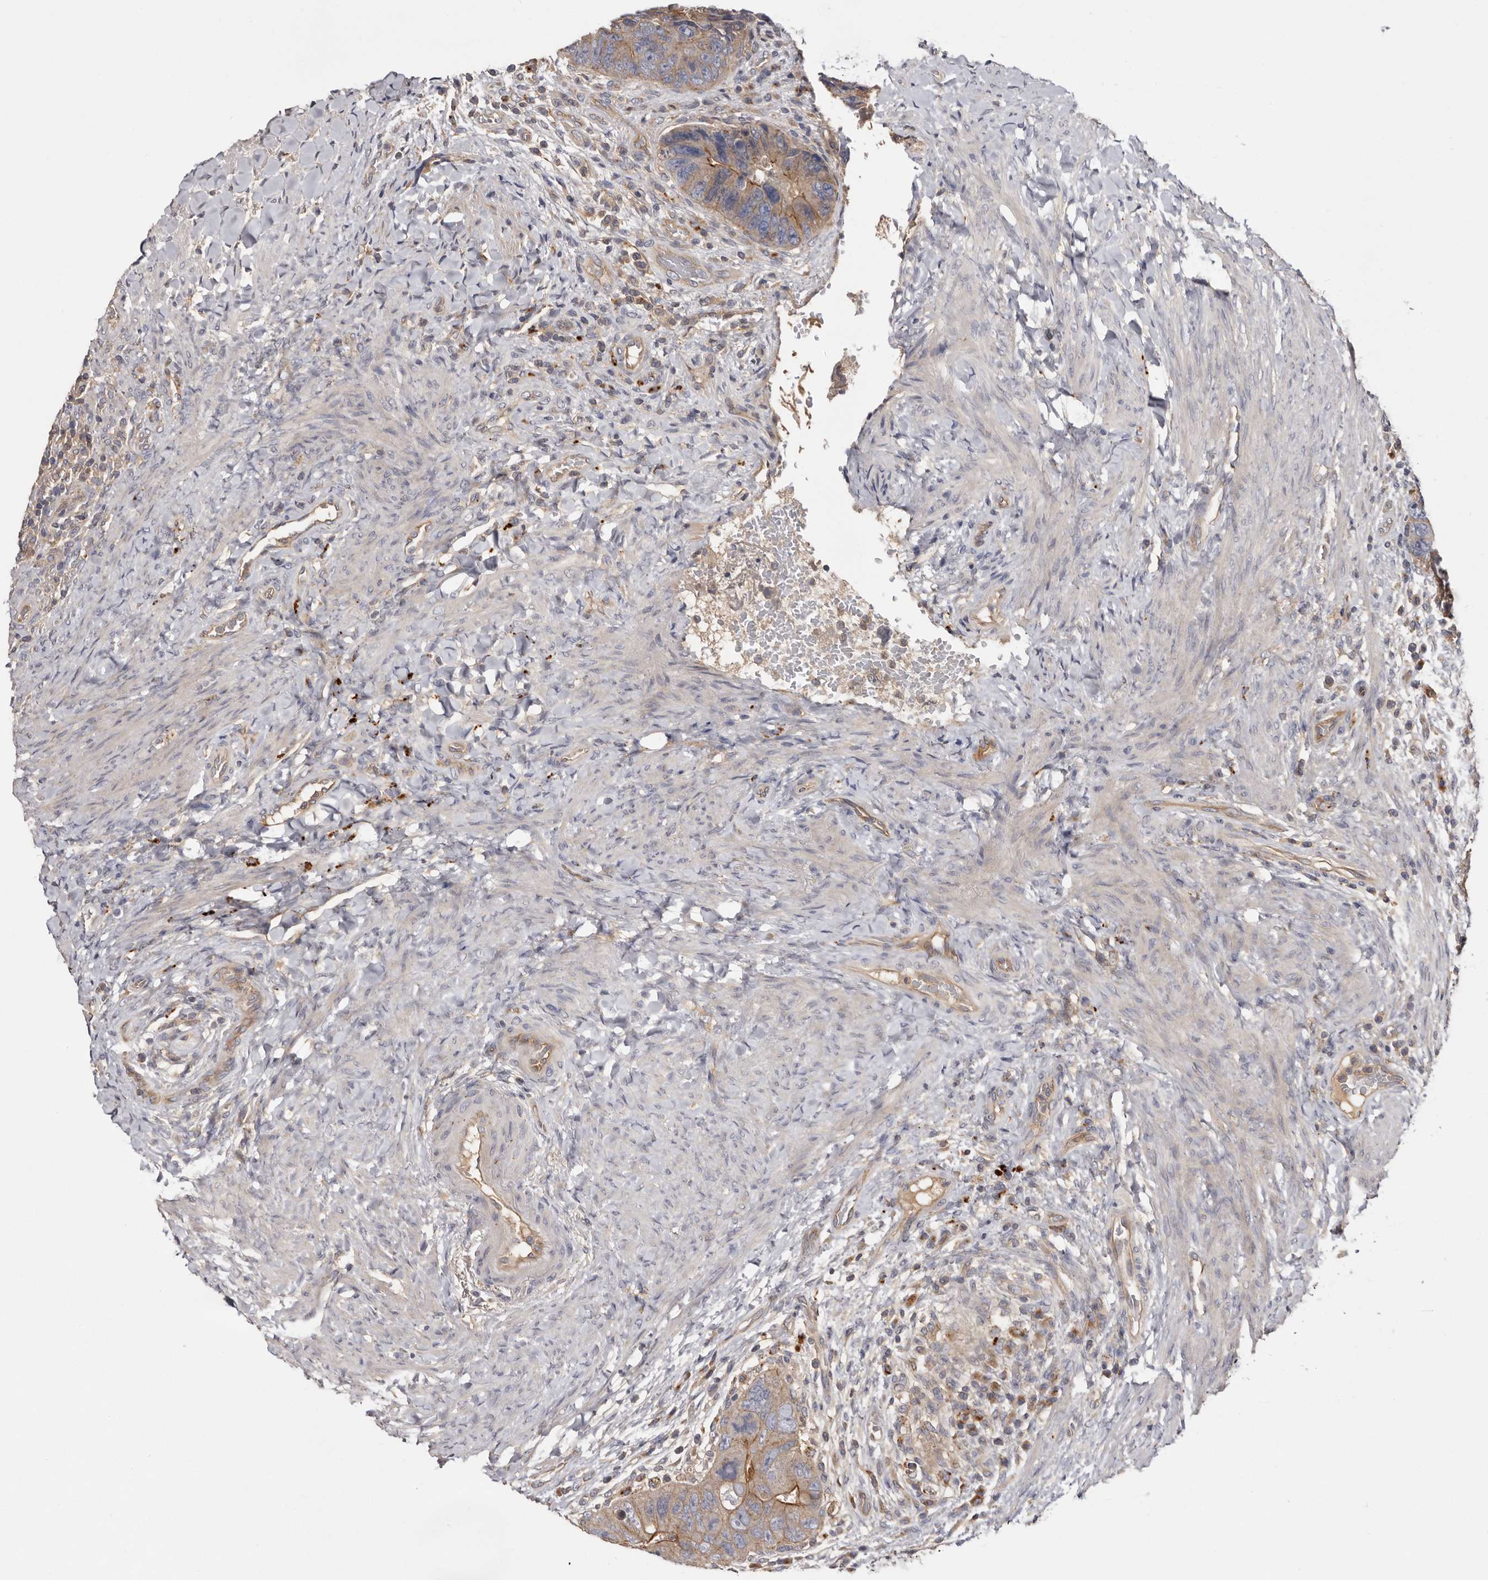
{"staining": {"intensity": "moderate", "quantity": "25%-75%", "location": "cytoplasmic/membranous"}, "tissue": "colorectal cancer", "cell_type": "Tumor cells", "image_type": "cancer", "snomed": [{"axis": "morphology", "description": "Adenocarcinoma, NOS"}, {"axis": "topography", "description": "Rectum"}], "caption": "Protein staining reveals moderate cytoplasmic/membranous positivity in approximately 25%-75% of tumor cells in colorectal adenocarcinoma.", "gene": "INKA2", "patient": {"sex": "male", "age": 59}}